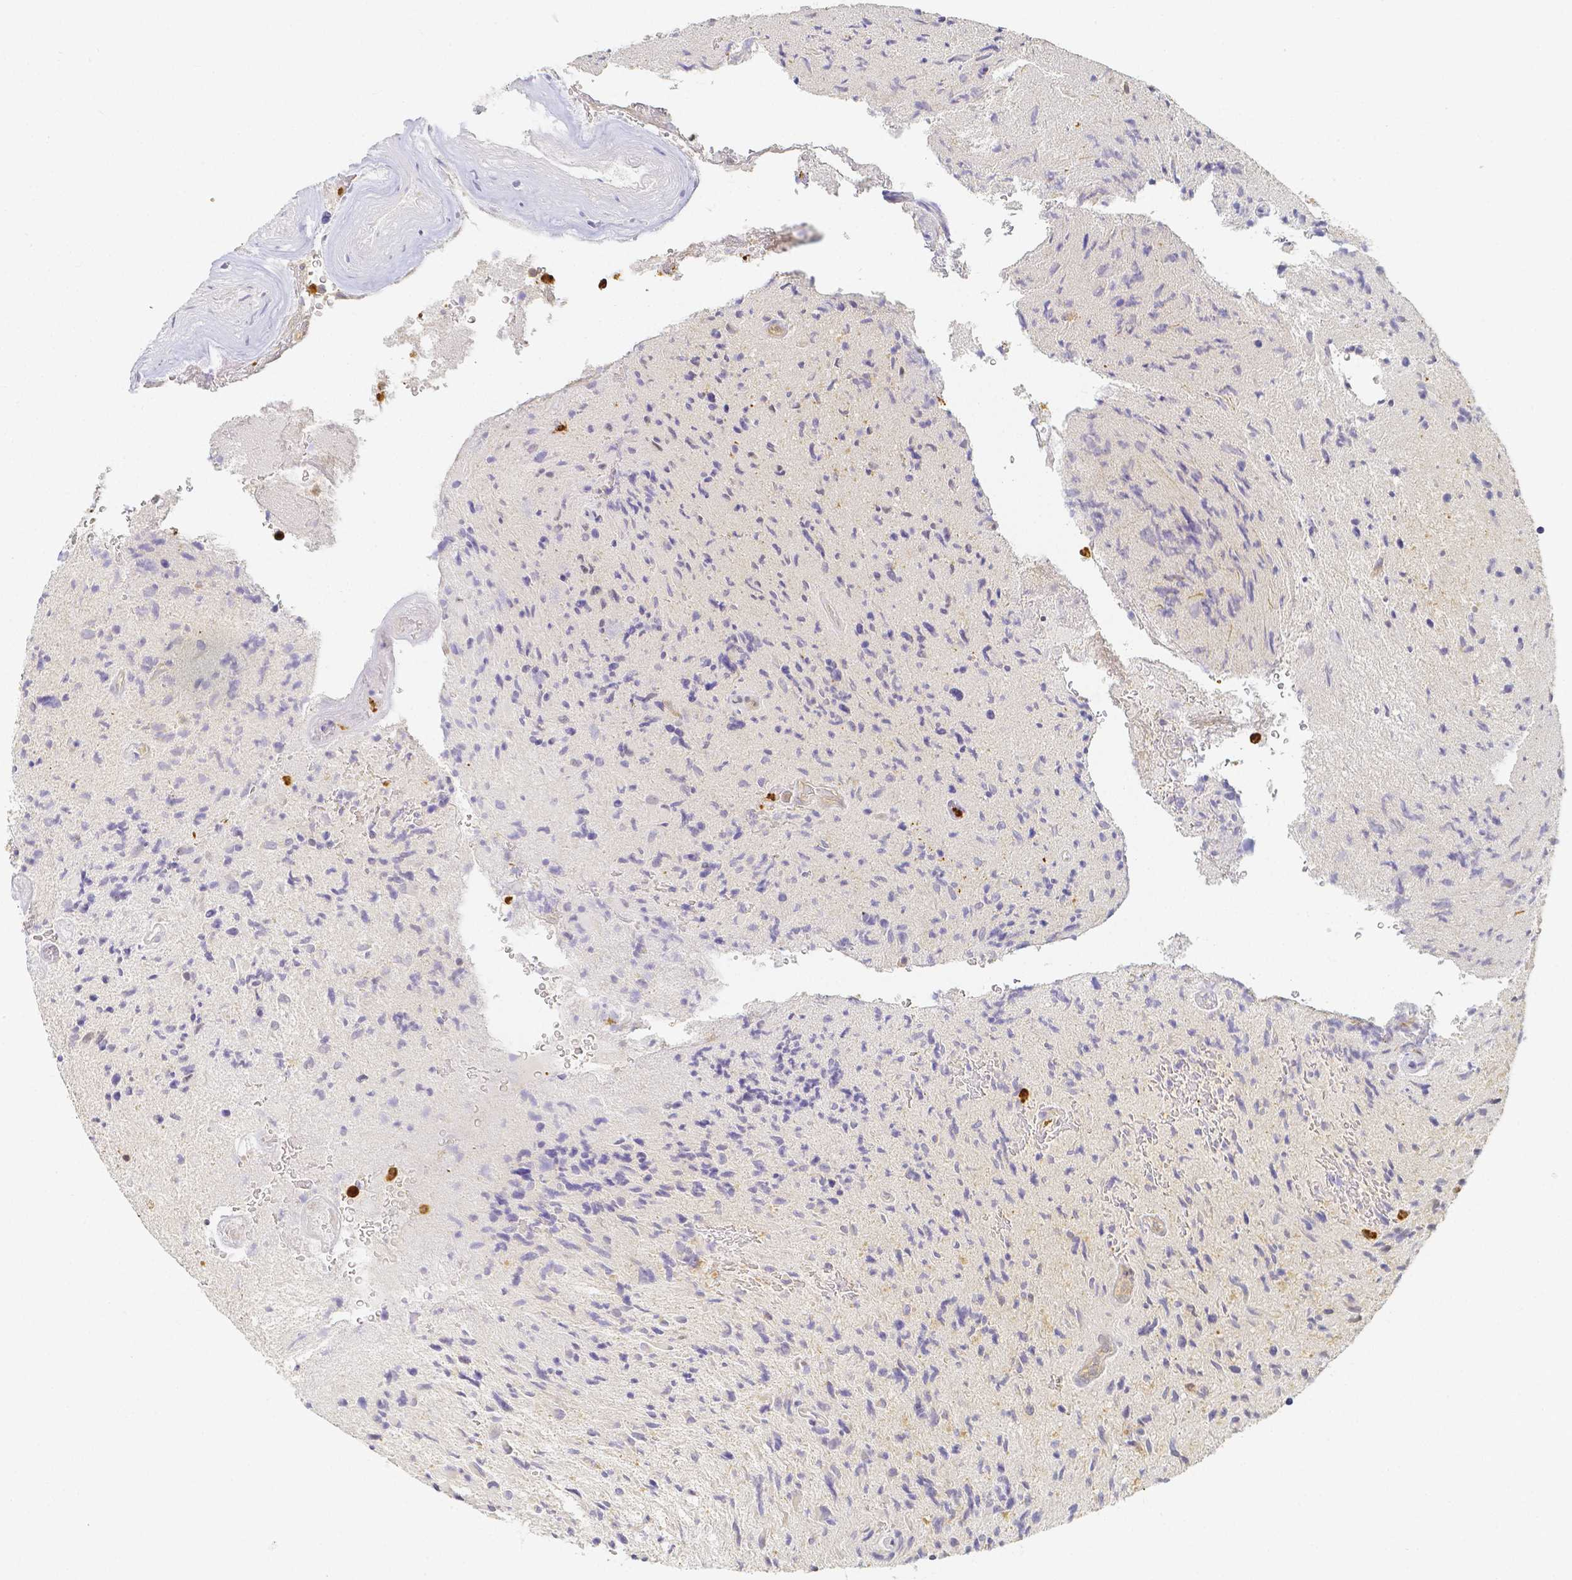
{"staining": {"intensity": "negative", "quantity": "none", "location": "none"}, "tissue": "glioma", "cell_type": "Tumor cells", "image_type": "cancer", "snomed": [{"axis": "morphology", "description": "Glioma, malignant, High grade"}, {"axis": "topography", "description": "Brain"}], "caption": "Immunohistochemistry (IHC) micrograph of neoplastic tissue: glioma stained with DAB demonstrates no significant protein expression in tumor cells.", "gene": "KCNH1", "patient": {"sex": "male", "age": 54}}